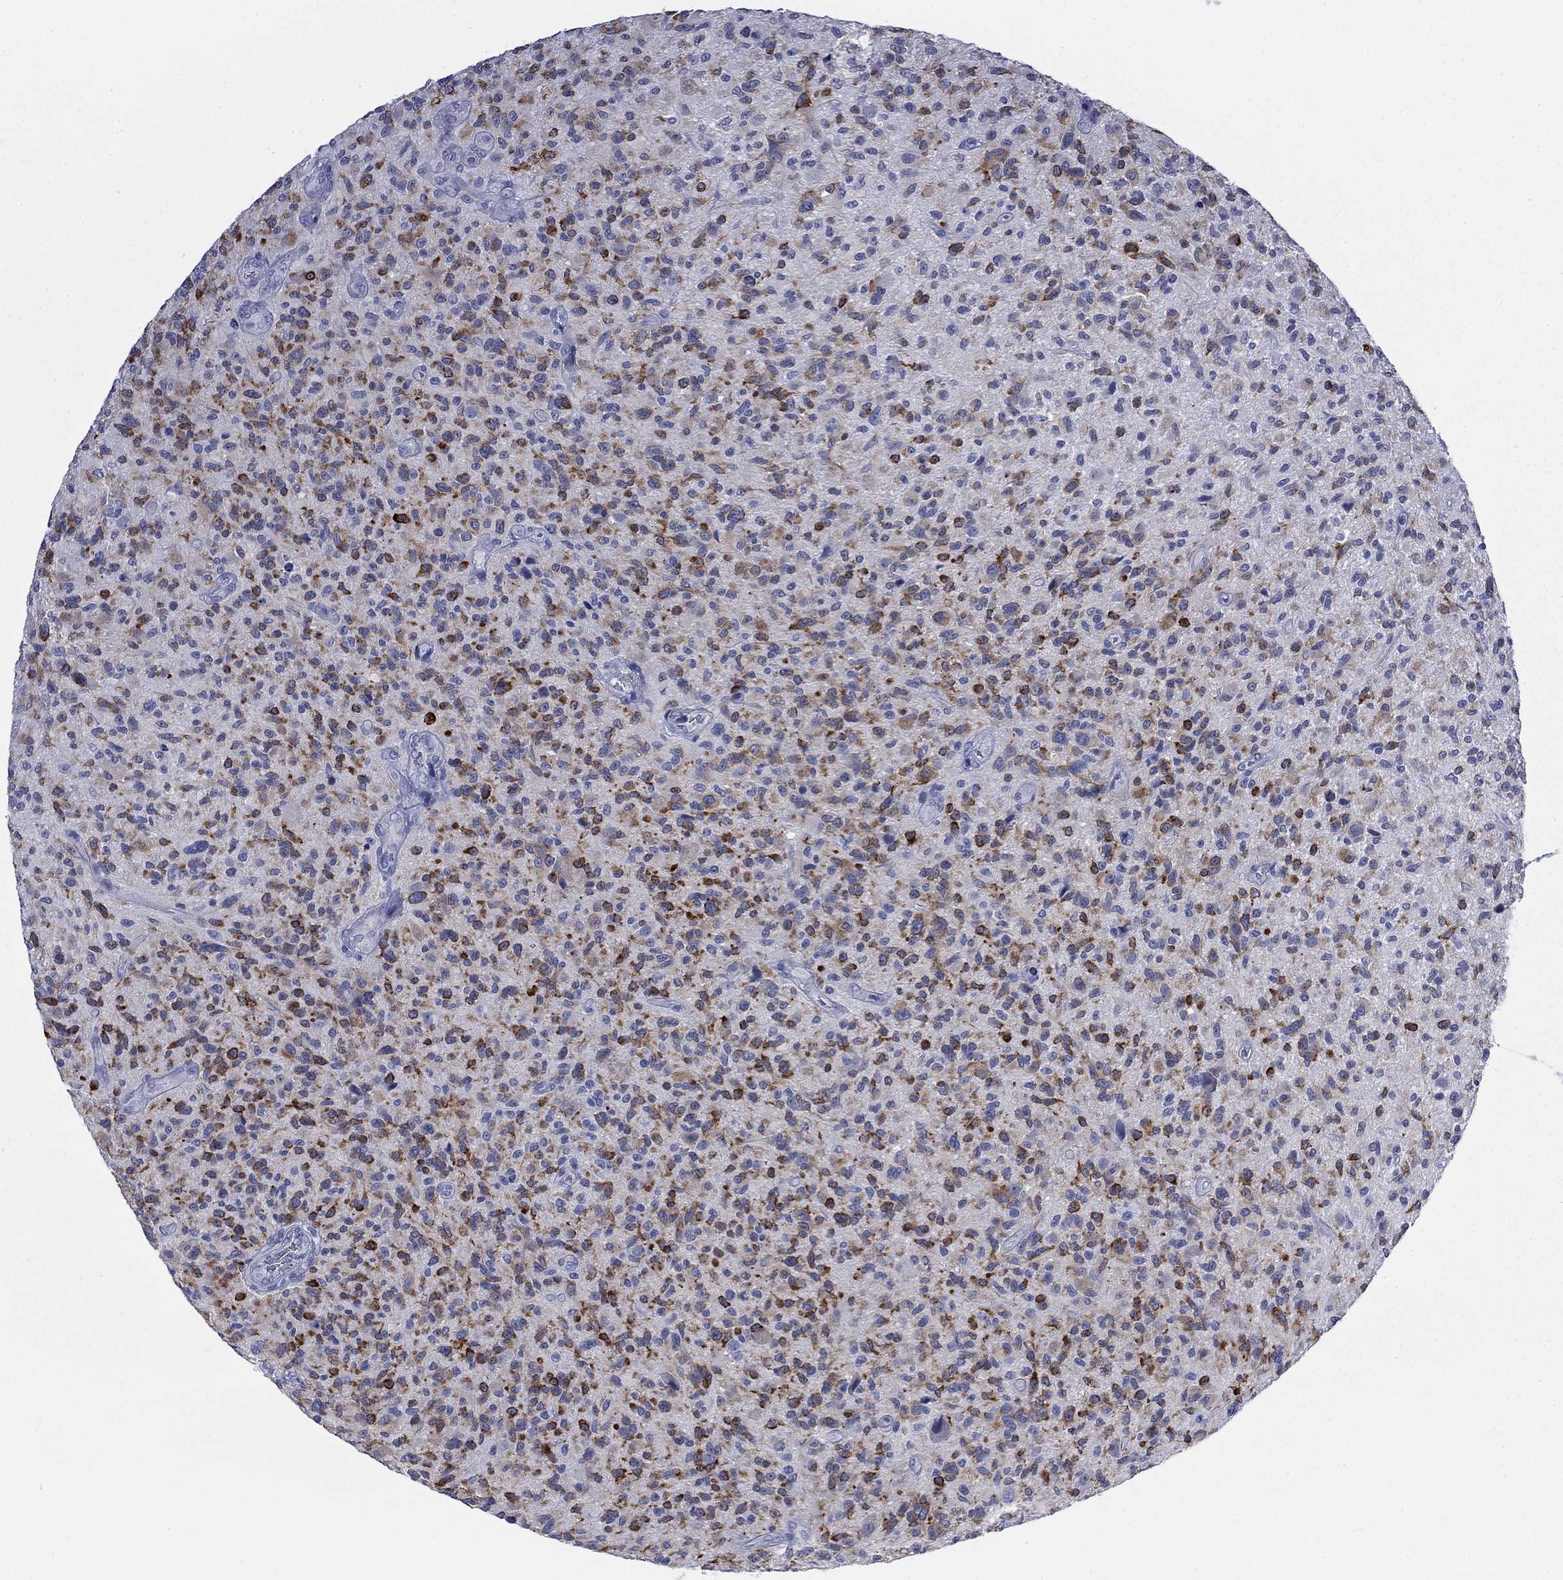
{"staining": {"intensity": "strong", "quantity": "<25%", "location": "cytoplasmic/membranous"}, "tissue": "glioma", "cell_type": "Tumor cells", "image_type": "cancer", "snomed": [{"axis": "morphology", "description": "Glioma, malignant, High grade"}, {"axis": "topography", "description": "Brain"}], "caption": "Immunohistochemical staining of human glioma exhibits medium levels of strong cytoplasmic/membranous staining in approximately <25% of tumor cells. Using DAB (3,3'-diaminobenzidine) (brown) and hematoxylin (blue) stains, captured at high magnification using brightfield microscopy.", "gene": "IGF2BP3", "patient": {"sex": "male", "age": 47}}